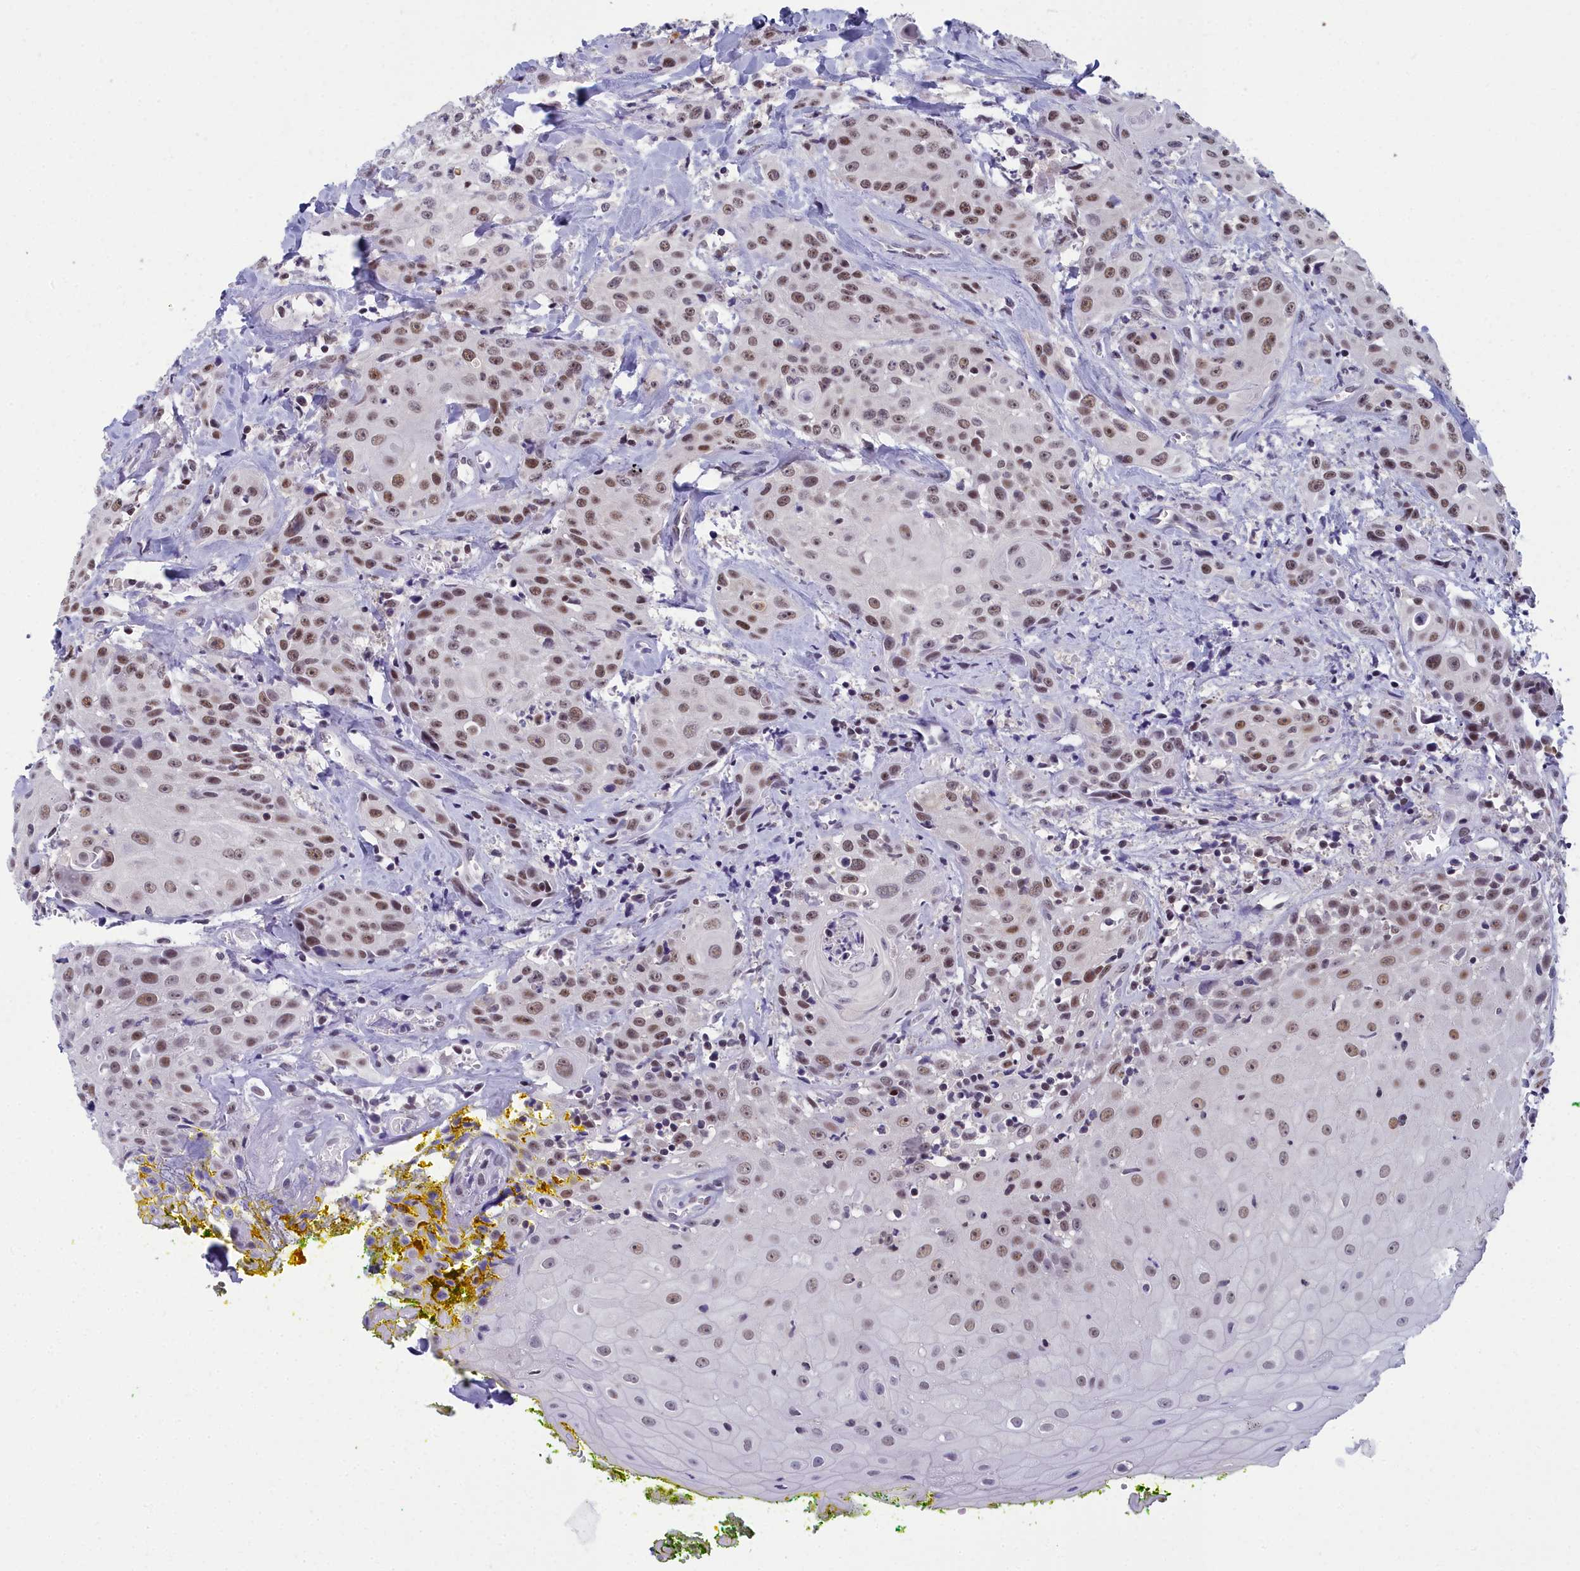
{"staining": {"intensity": "moderate", "quantity": ">75%", "location": "nuclear"}, "tissue": "head and neck cancer", "cell_type": "Tumor cells", "image_type": "cancer", "snomed": [{"axis": "morphology", "description": "Squamous cell carcinoma, NOS"}, {"axis": "topography", "description": "Oral tissue"}, {"axis": "topography", "description": "Head-Neck"}], "caption": "Human head and neck cancer (squamous cell carcinoma) stained with a protein marker shows moderate staining in tumor cells.", "gene": "CCDC97", "patient": {"sex": "female", "age": 82}}